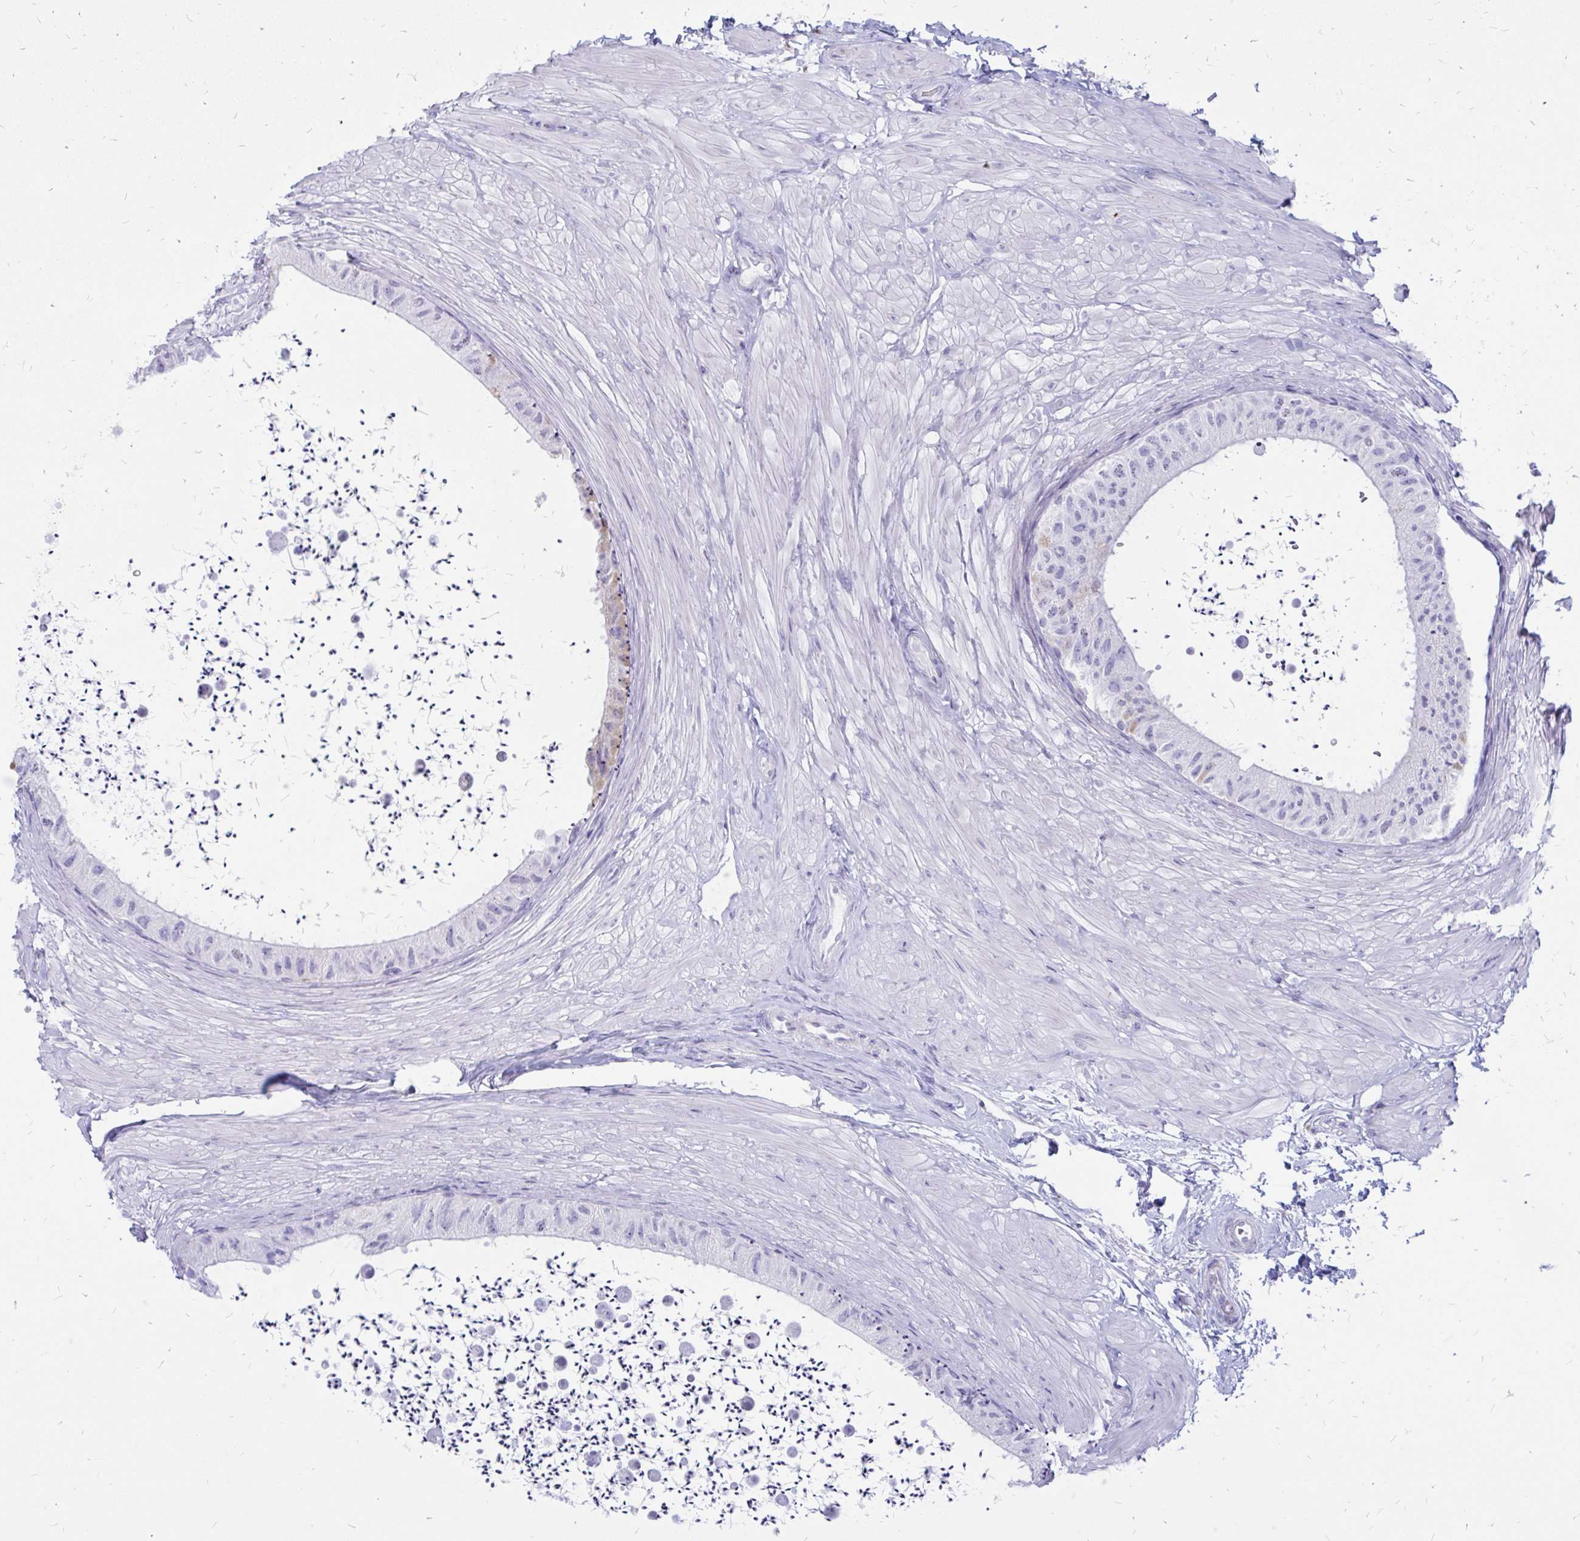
{"staining": {"intensity": "negative", "quantity": "none", "location": "none"}, "tissue": "epididymis", "cell_type": "Glandular cells", "image_type": "normal", "snomed": [{"axis": "morphology", "description": "Normal tissue, NOS"}, {"axis": "topography", "description": "Epididymis"}, {"axis": "topography", "description": "Peripheral nerve tissue"}], "caption": "The image reveals no significant positivity in glandular cells of epididymis. (IHC, brightfield microscopy, high magnification).", "gene": "IGSF5", "patient": {"sex": "male", "age": 32}}